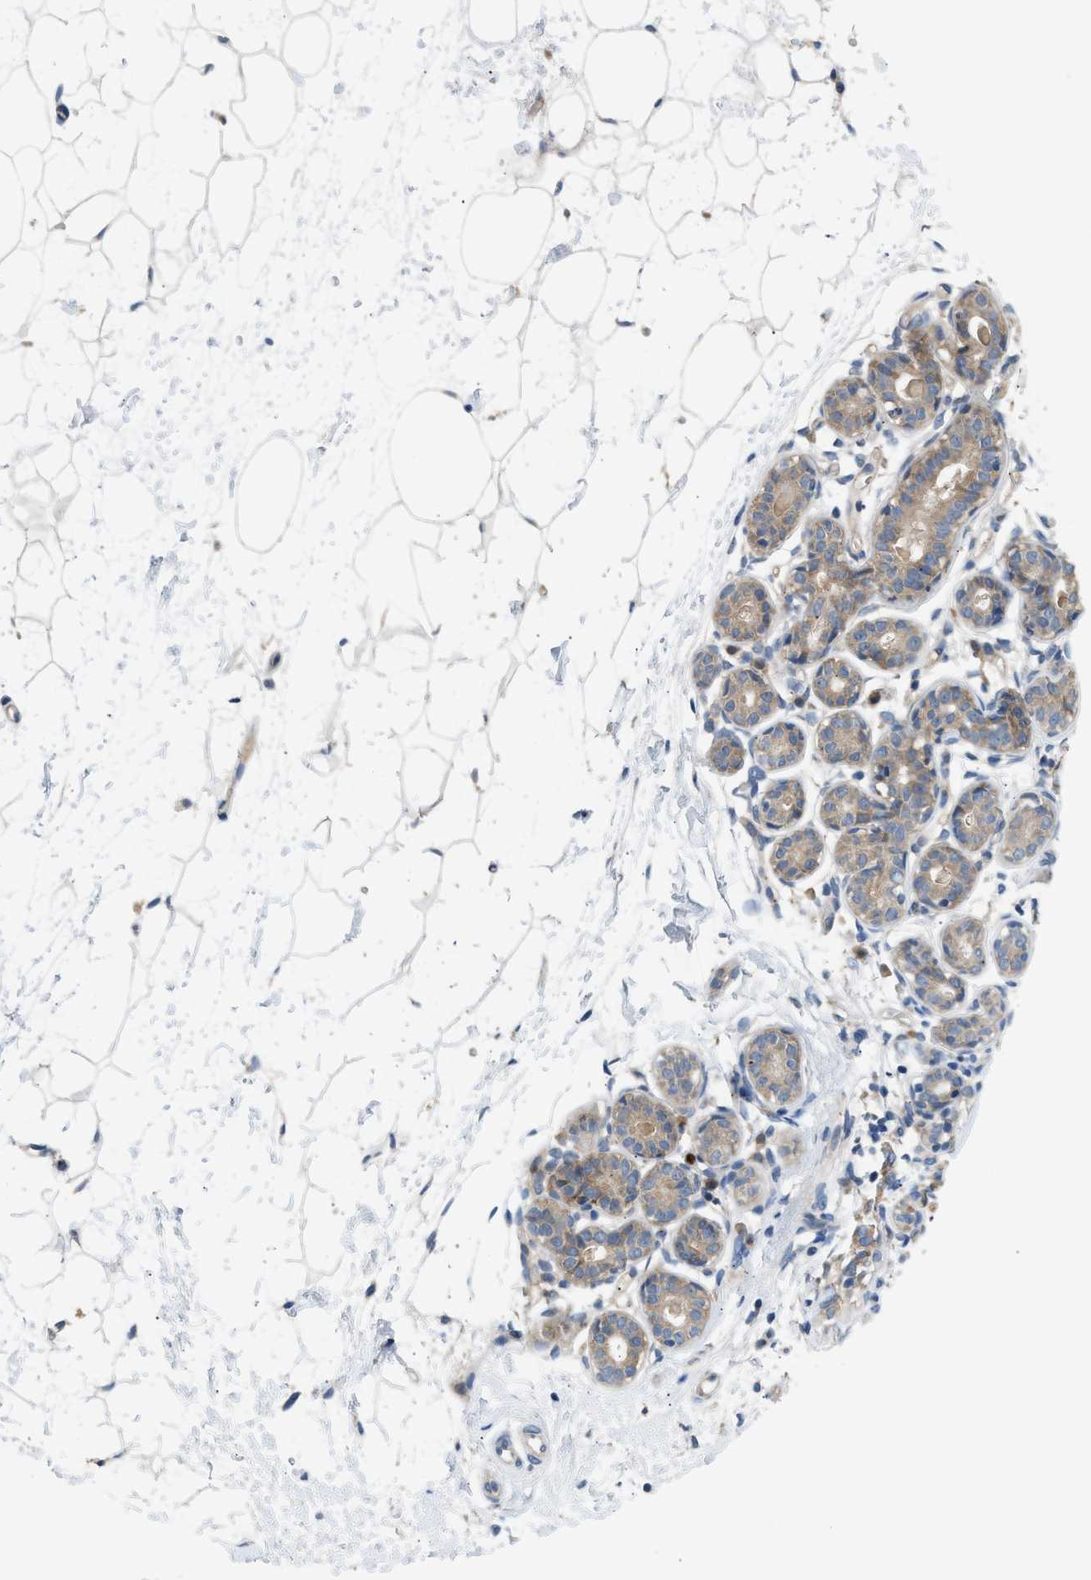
{"staining": {"intensity": "weak", "quantity": ">75%", "location": "cytoplasmic/membranous"}, "tissue": "breast", "cell_type": "Adipocytes", "image_type": "normal", "snomed": [{"axis": "morphology", "description": "Normal tissue, NOS"}, {"axis": "topography", "description": "Breast"}], "caption": "DAB (3,3'-diaminobenzidine) immunohistochemical staining of unremarkable human breast reveals weak cytoplasmic/membranous protein expression in about >75% of adipocytes.", "gene": "RHBDF2", "patient": {"sex": "female", "age": 22}}